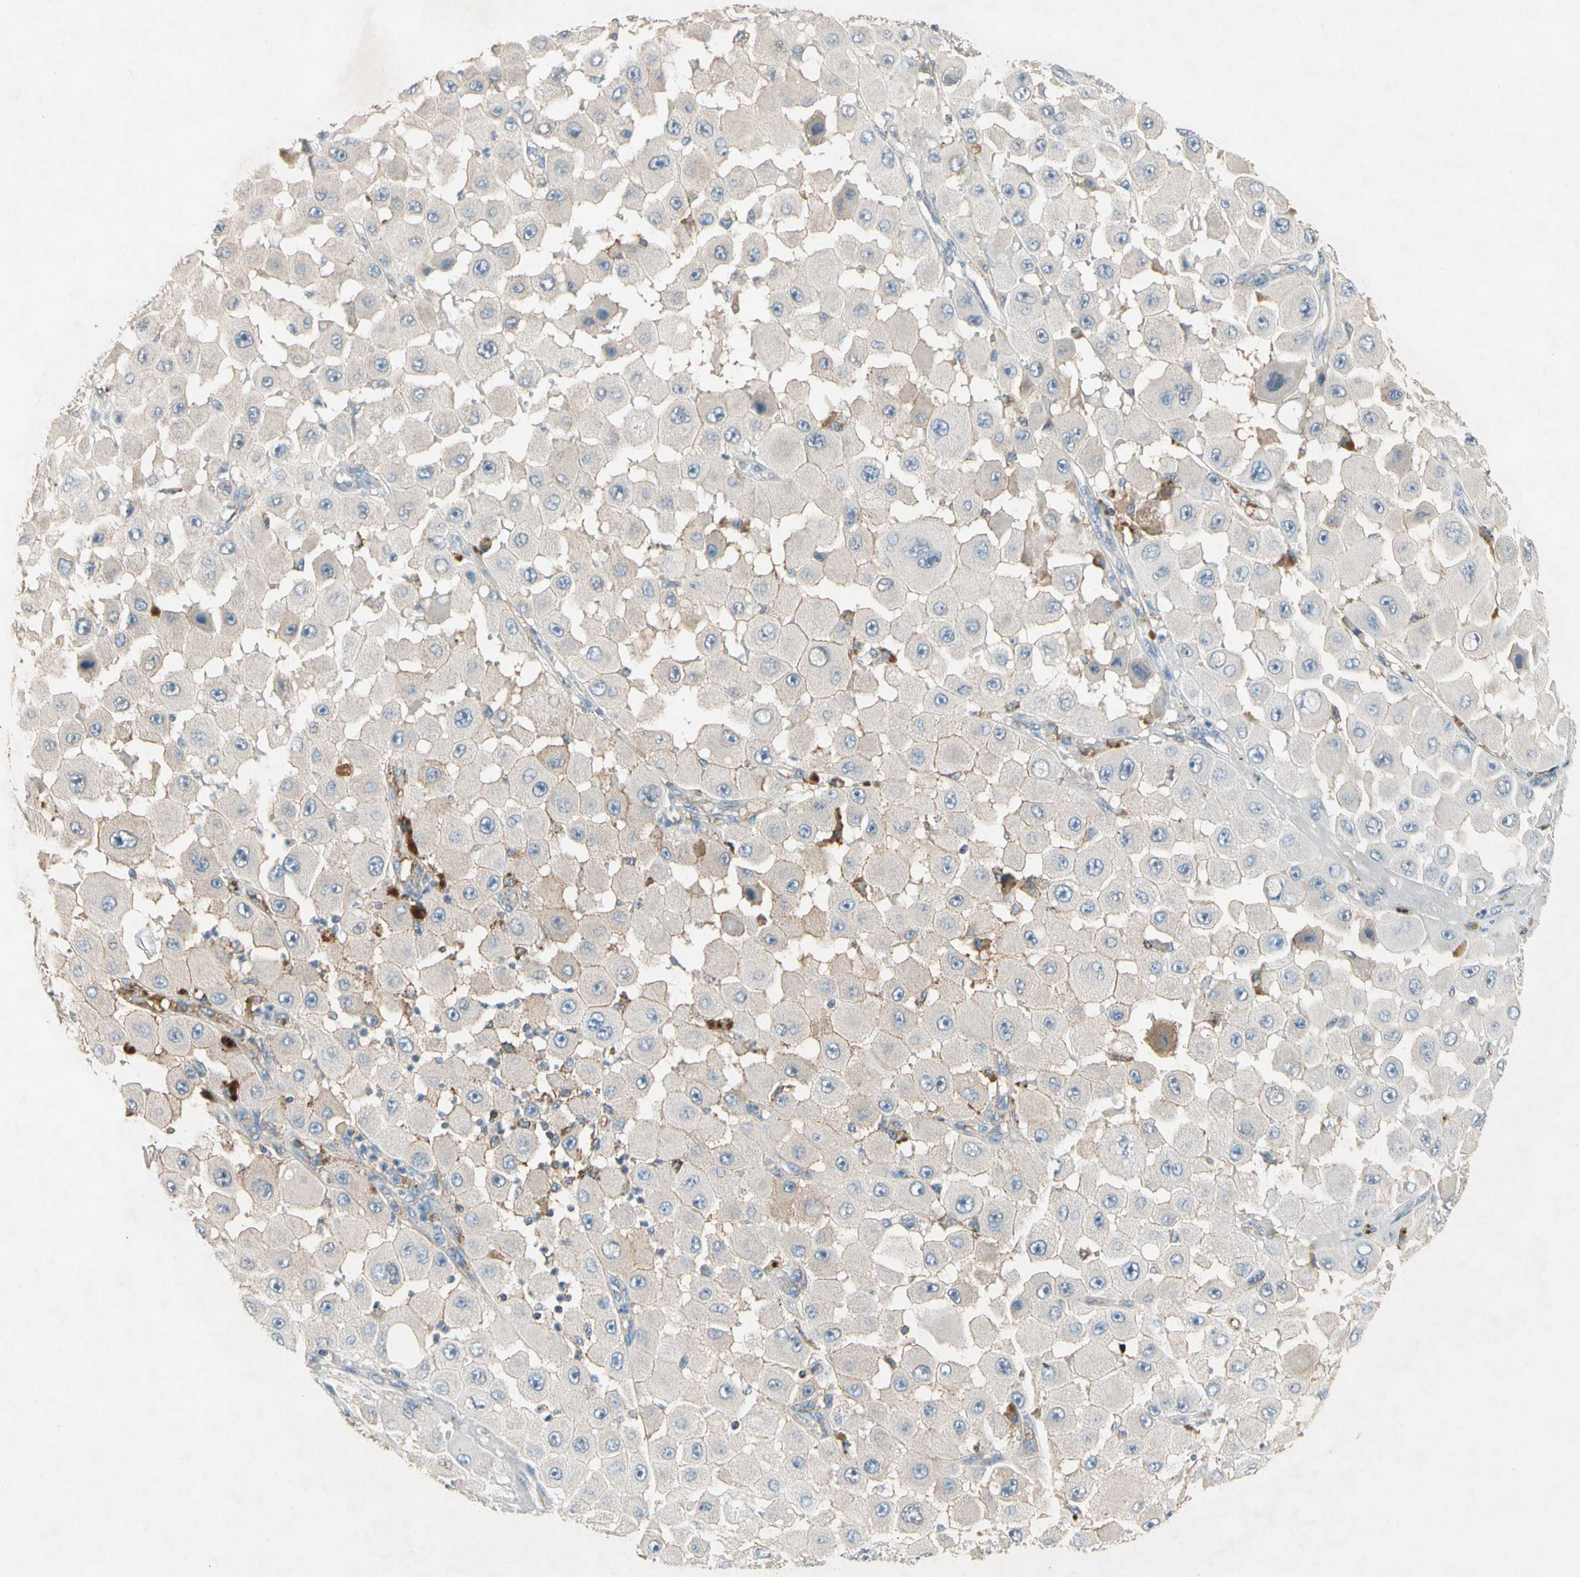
{"staining": {"intensity": "weak", "quantity": "<25%", "location": "cytoplasmic/membranous"}, "tissue": "melanoma", "cell_type": "Tumor cells", "image_type": "cancer", "snomed": [{"axis": "morphology", "description": "Malignant melanoma, NOS"}, {"axis": "topography", "description": "Skin"}], "caption": "High magnification brightfield microscopy of malignant melanoma stained with DAB (brown) and counterstained with hematoxylin (blue): tumor cells show no significant positivity. (Stains: DAB immunohistochemistry (IHC) with hematoxylin counter stain, Microscopy: brightfield microscopy at high magnification).", "gene": "NDFIP2", "patient": {"sex": "female", "age": 81}}